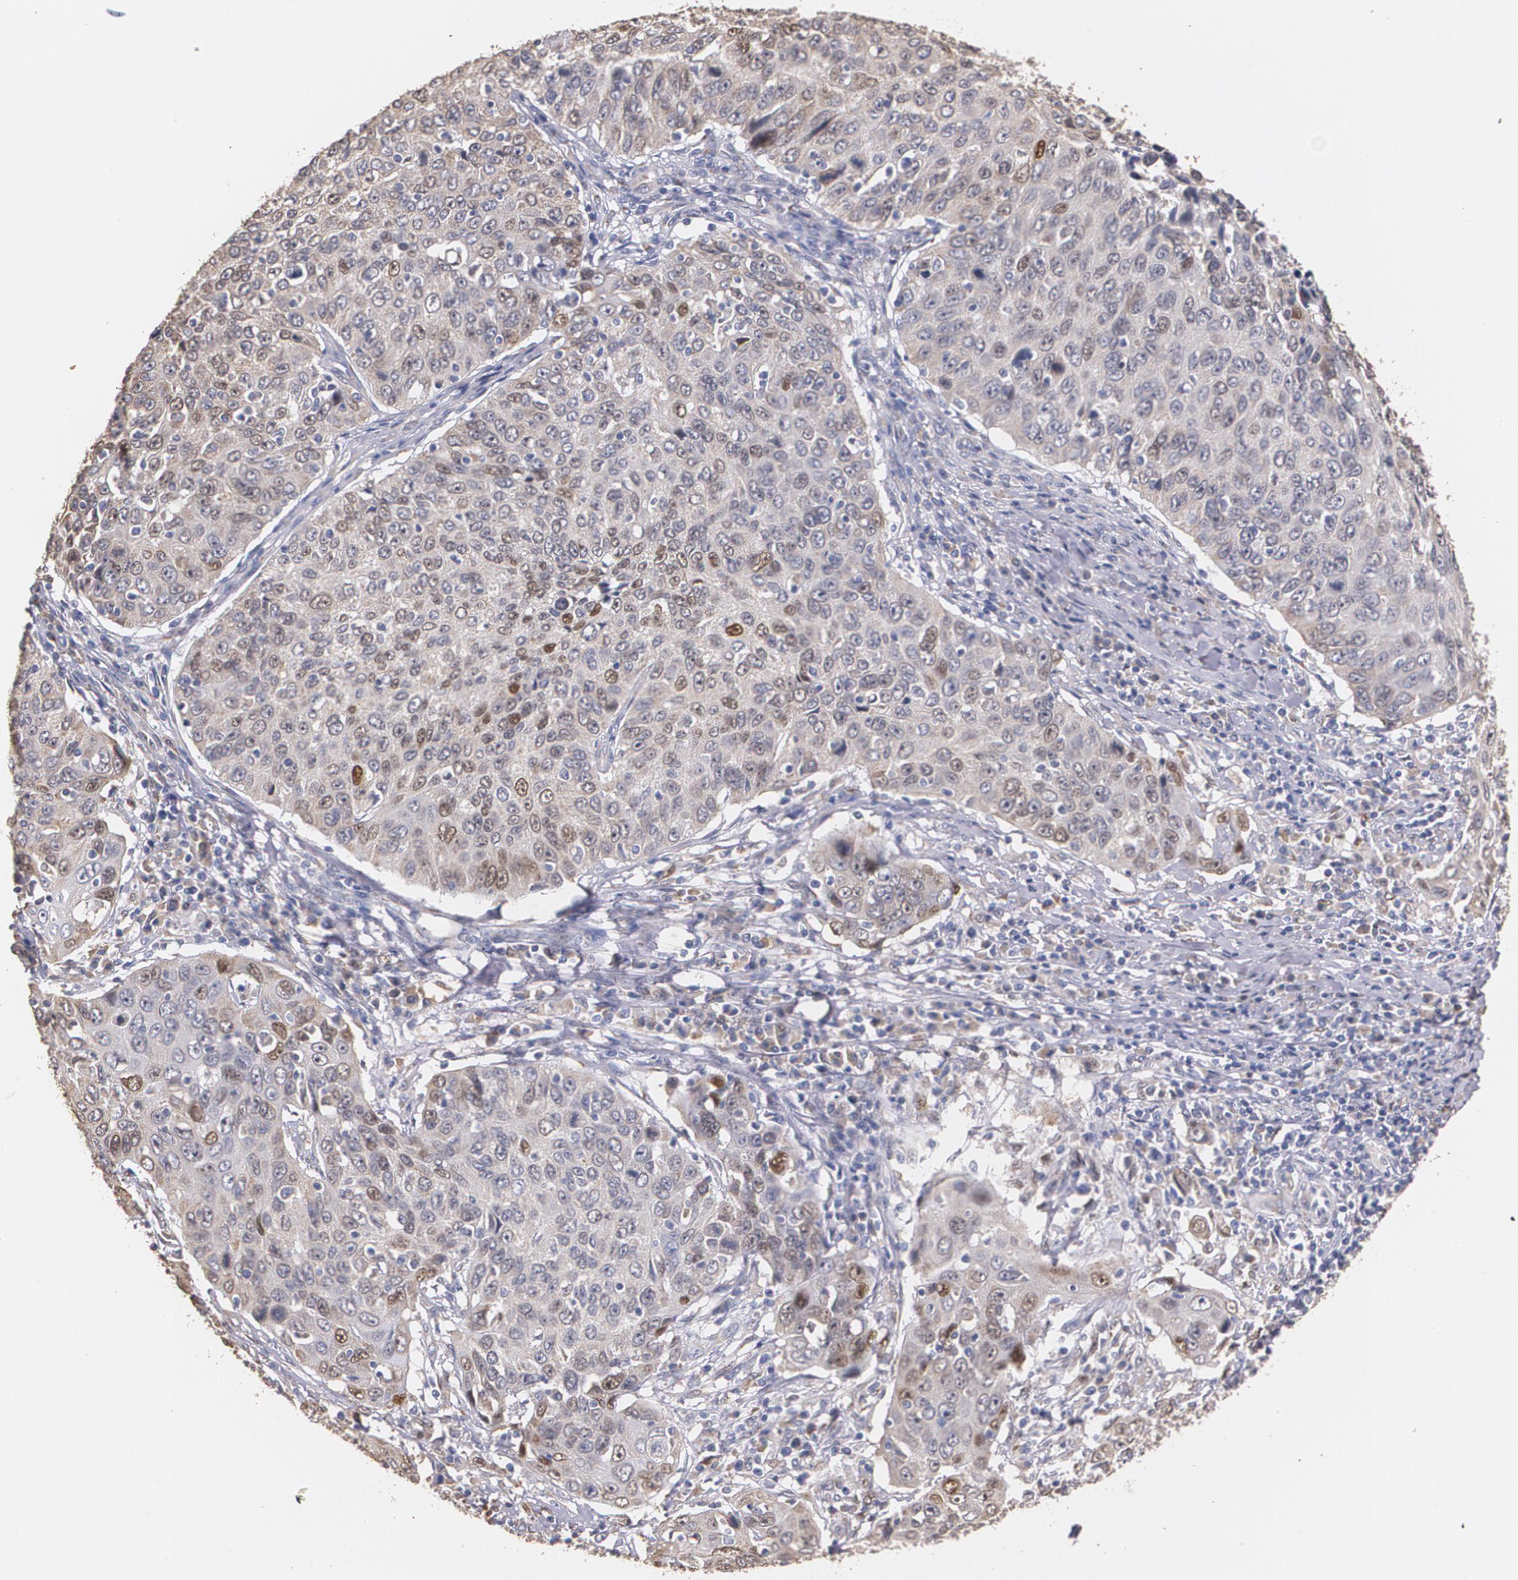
{"staining": {"intensity": "weak", "quantity": ">75%", "location": "cytoplasmic/membranous"}, "tissue": "cervical cancer", "cell_type": "Tumor cells", "image_type": "cancer", "snomed": [{"axis": "morphology", "description": "Squamous cell carcinoma, NOS"}, {"axis": "topography", "description": "Cervix"}], "caption": "A micrograph of human cervical squamous cell carcinoma stained for a protein demonstrates weak cytoplasmic/membranous brown staining in tumor cells.", "gene": "ATF3", "patient": {"sex": "female", "age": 53}}